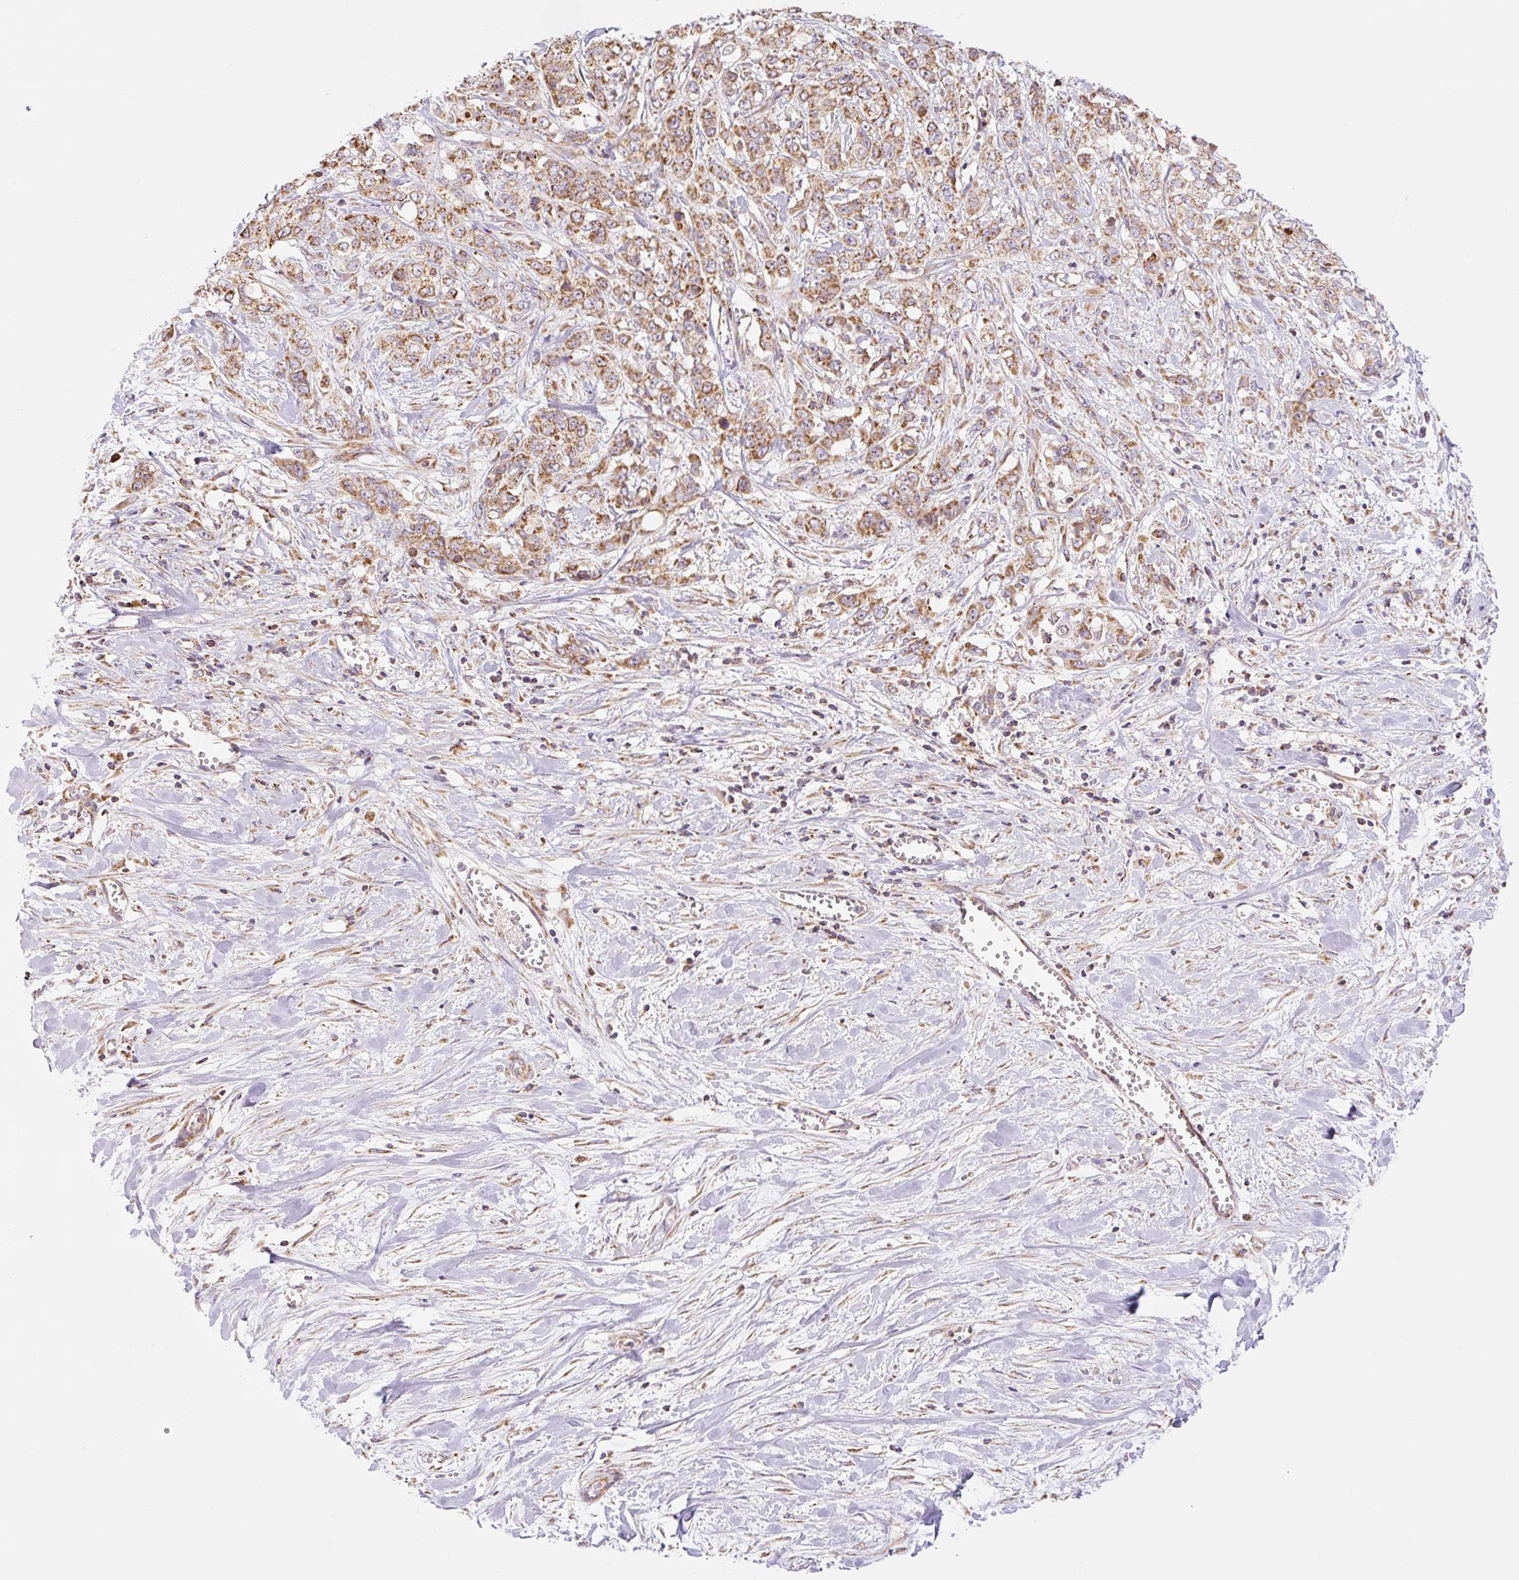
{"staining": {"intensity": "moderate", "quantity": ">75%", "location": "cytoplasmic/membranous"}, "tissue": "stomach cancer", "cell_type": "Tumor cells", "image_type": "cancer", "snomed": [{"axis": "morphology", "description": "Adenocarcinoma, NOS"}, {"axis": "topography", "description": "Stomach, upper"}], "caption": "Brown immunohistochemical staining in human adenocarcinoma (stomach) shows moderate cytoplasmic/membranous staining in about >75% of tumor cells.", "gene": "GOSR2", "patient": {"sex": "male", "age": 62}}